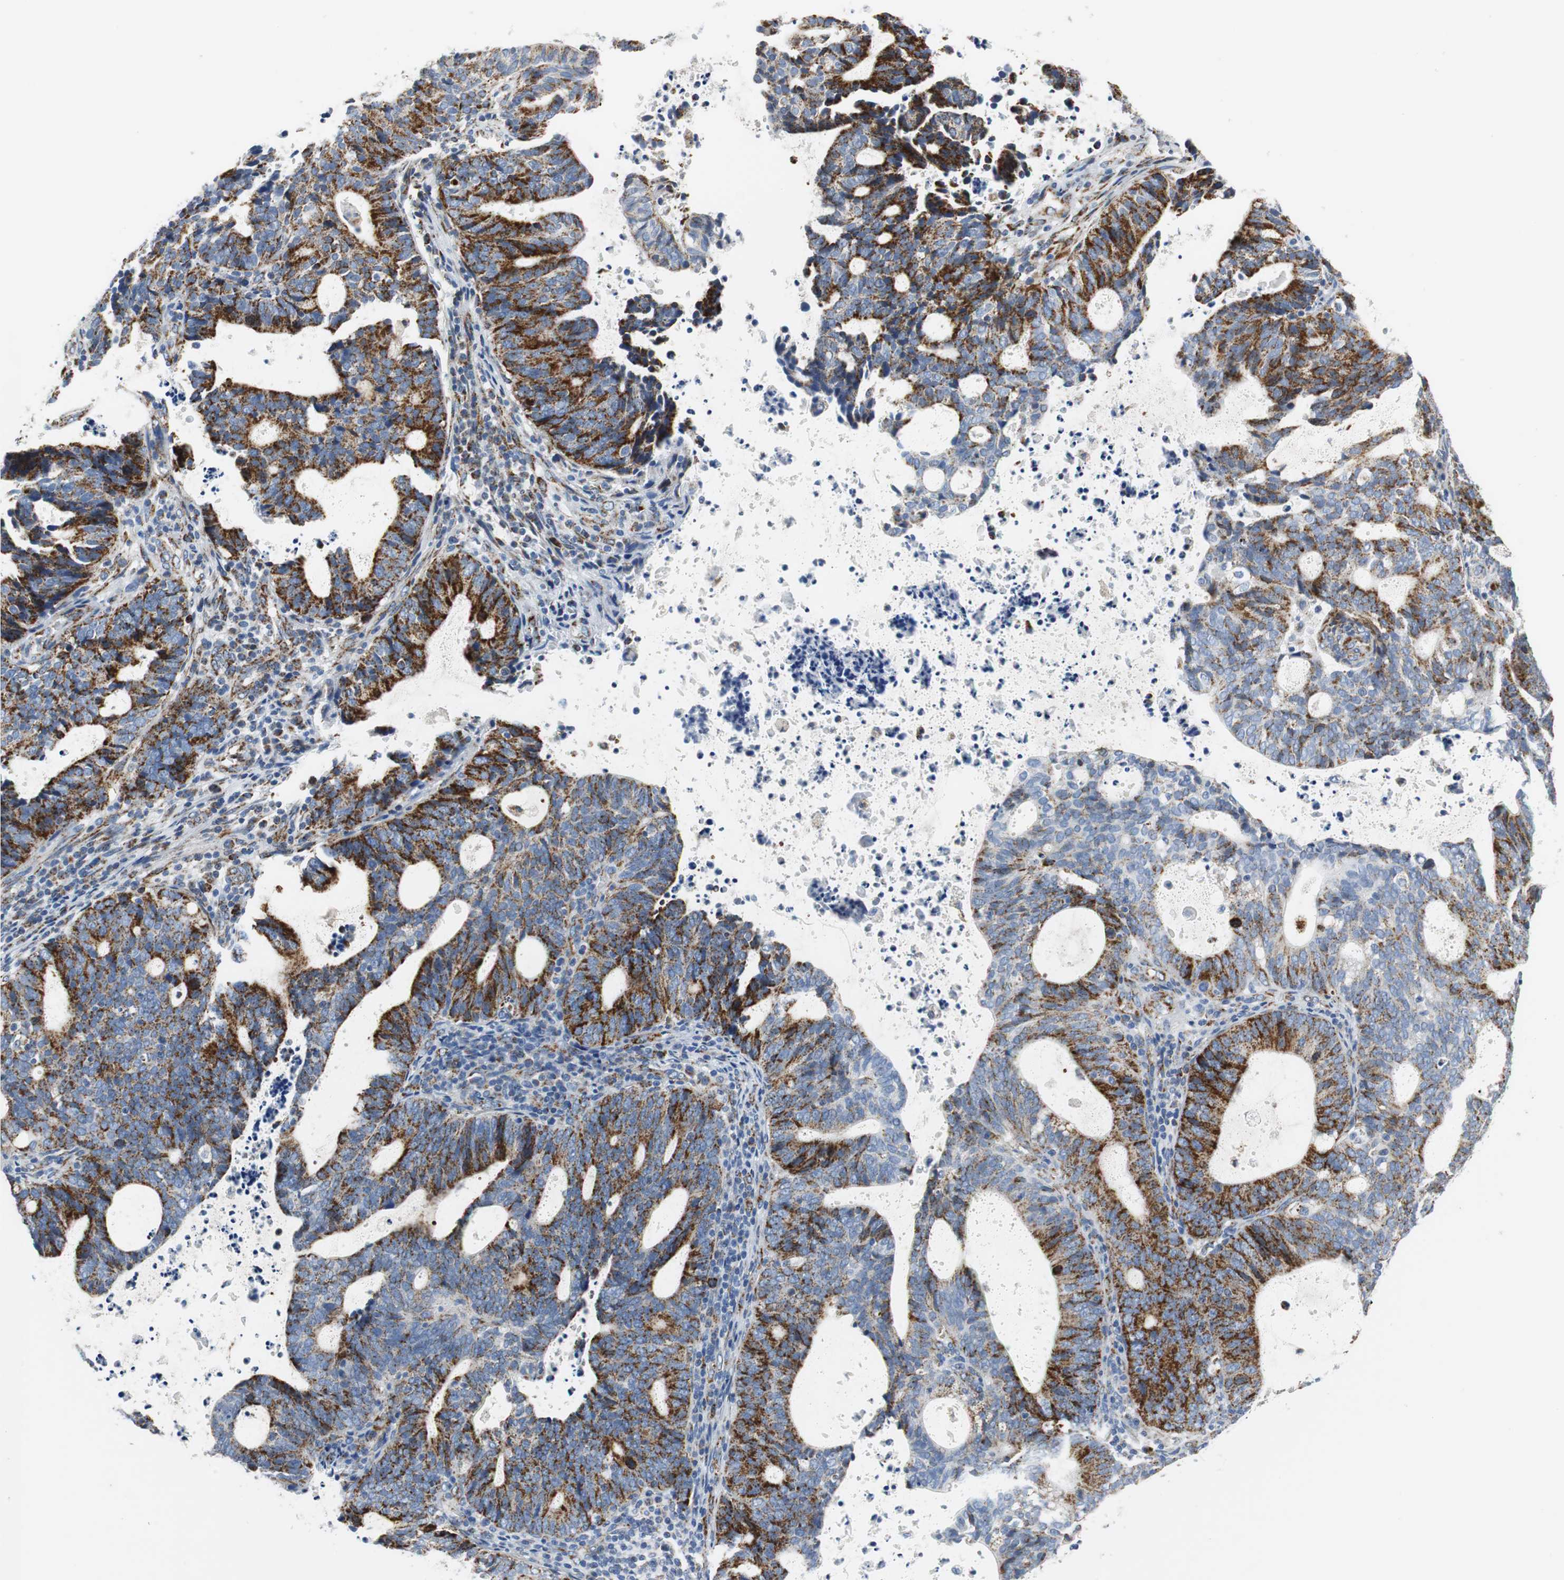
{"staining": {"intensity": "strong", "quantity": ">75%", "location": "cytoplasmic/membranous"}, "tissue": "endometrial cancer", "cell_type": "Tumor cells", "image_type": "cancer", "snomed": [{"axis": "morphology", "description": "Adenocarcinoma, NOS"}, {"axis": "topography", "description": "Uterus"}], "caption": "The micrograph demonstrates a brown stain indicating the presence of a protein in the cytoplasmic/membranous of tumor cells in endometrial cancer.", "gene": "C1QTNF7", "patient": {"sex": "female", "age": 83}}